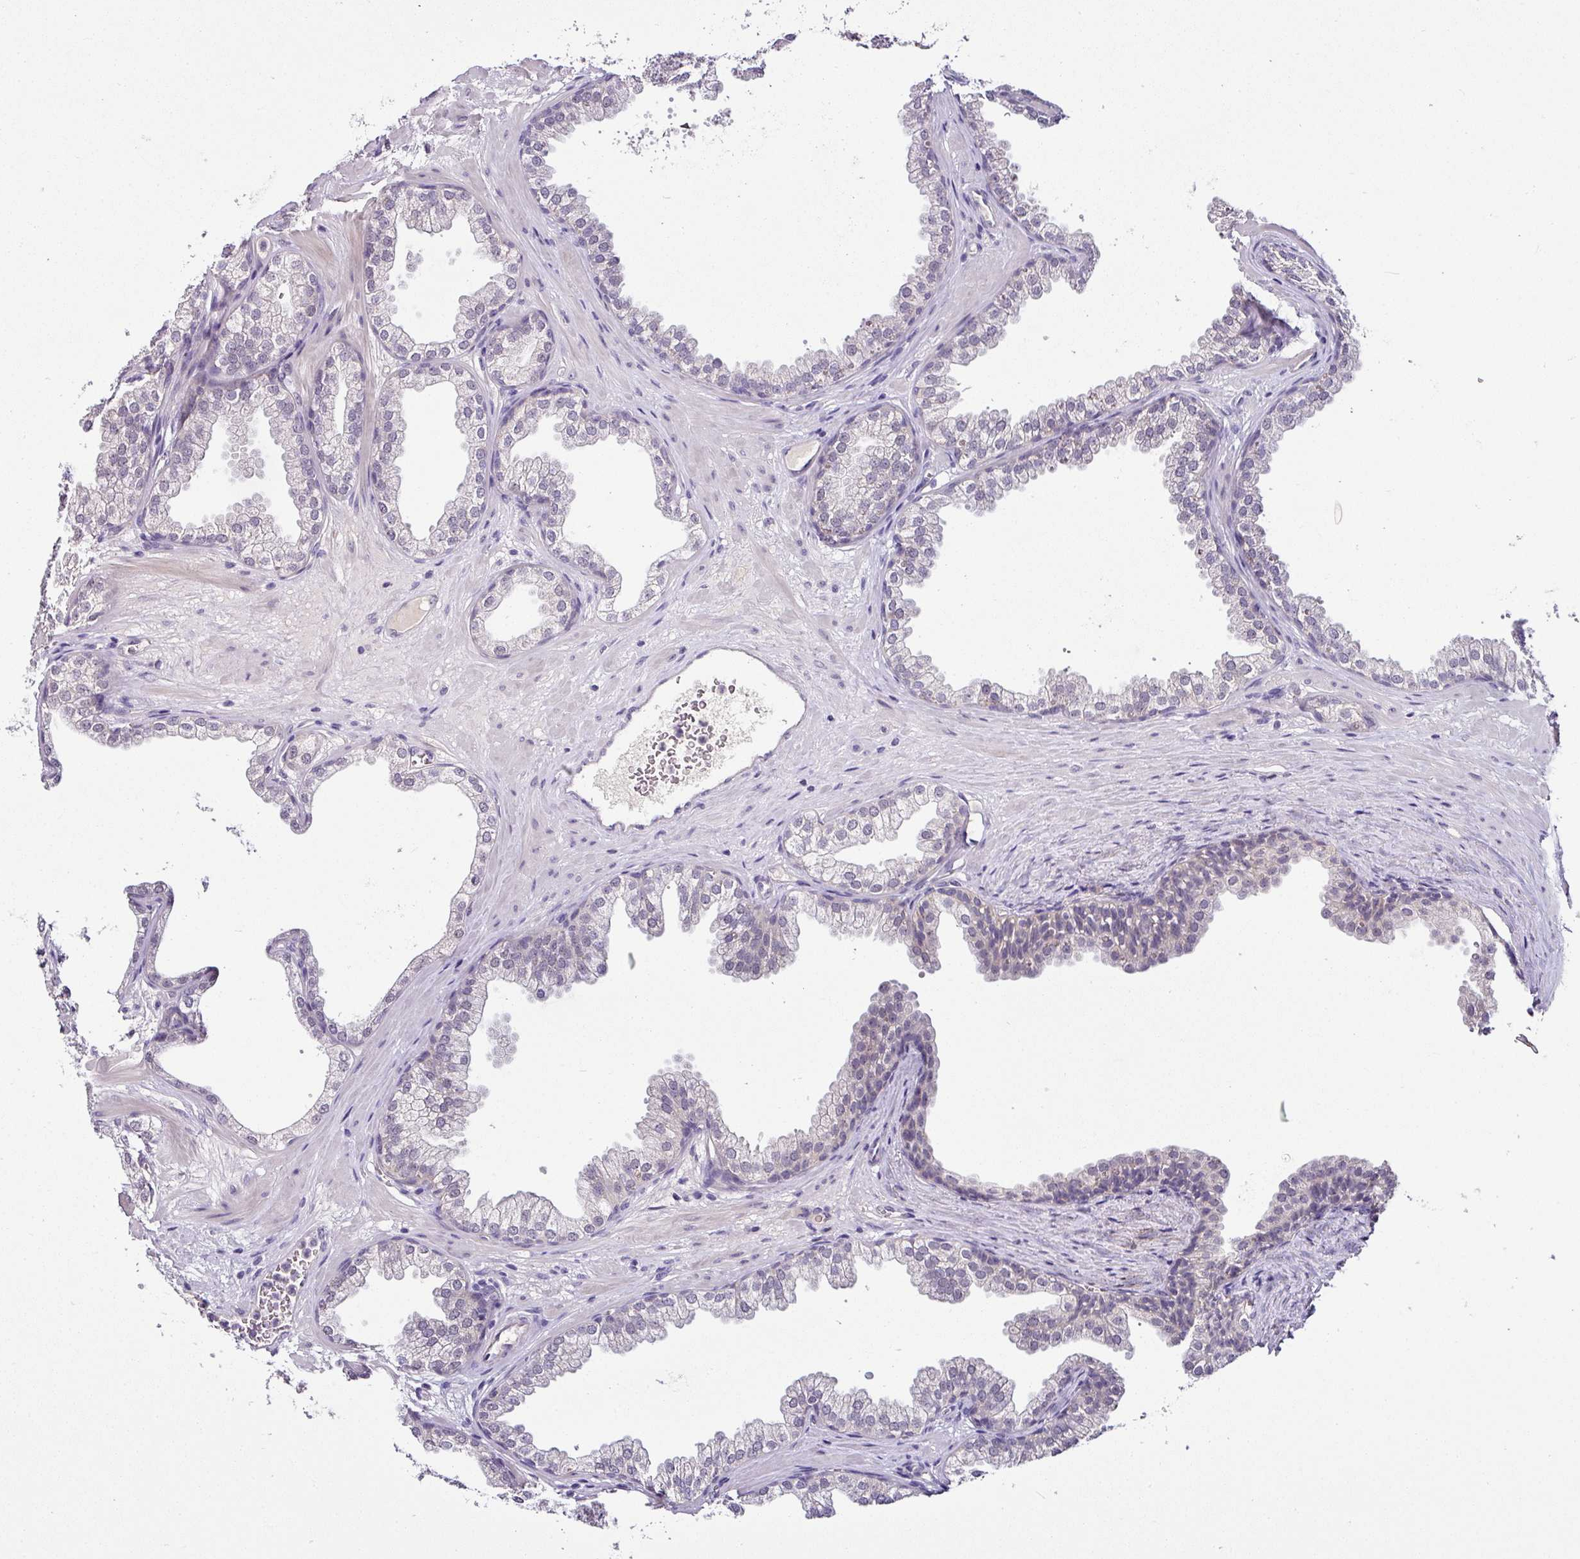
{"staining": {"intensity": "weak", "quantity": "<25%", "location": "cytoplasmic/membranous"}, "tissue": "prostate", "cell_type": "Glandular cells", "image_type": "normal", "snomed": [{"axis": "morphology", "description": "Normal tissue, NOS"}, {"axis": "topography", "description": "Prostate"}], "caption": "Immunohistochemistry of unremarkable prostate shows no positivity in glandular cells. Brightfield microscopy of immunohistochemistry stained with DAB (brown) and hematoxylin (blue), captured at high magnification.", "gene": "NAPSA", "patient": {"sex": "male", "age": 37}}